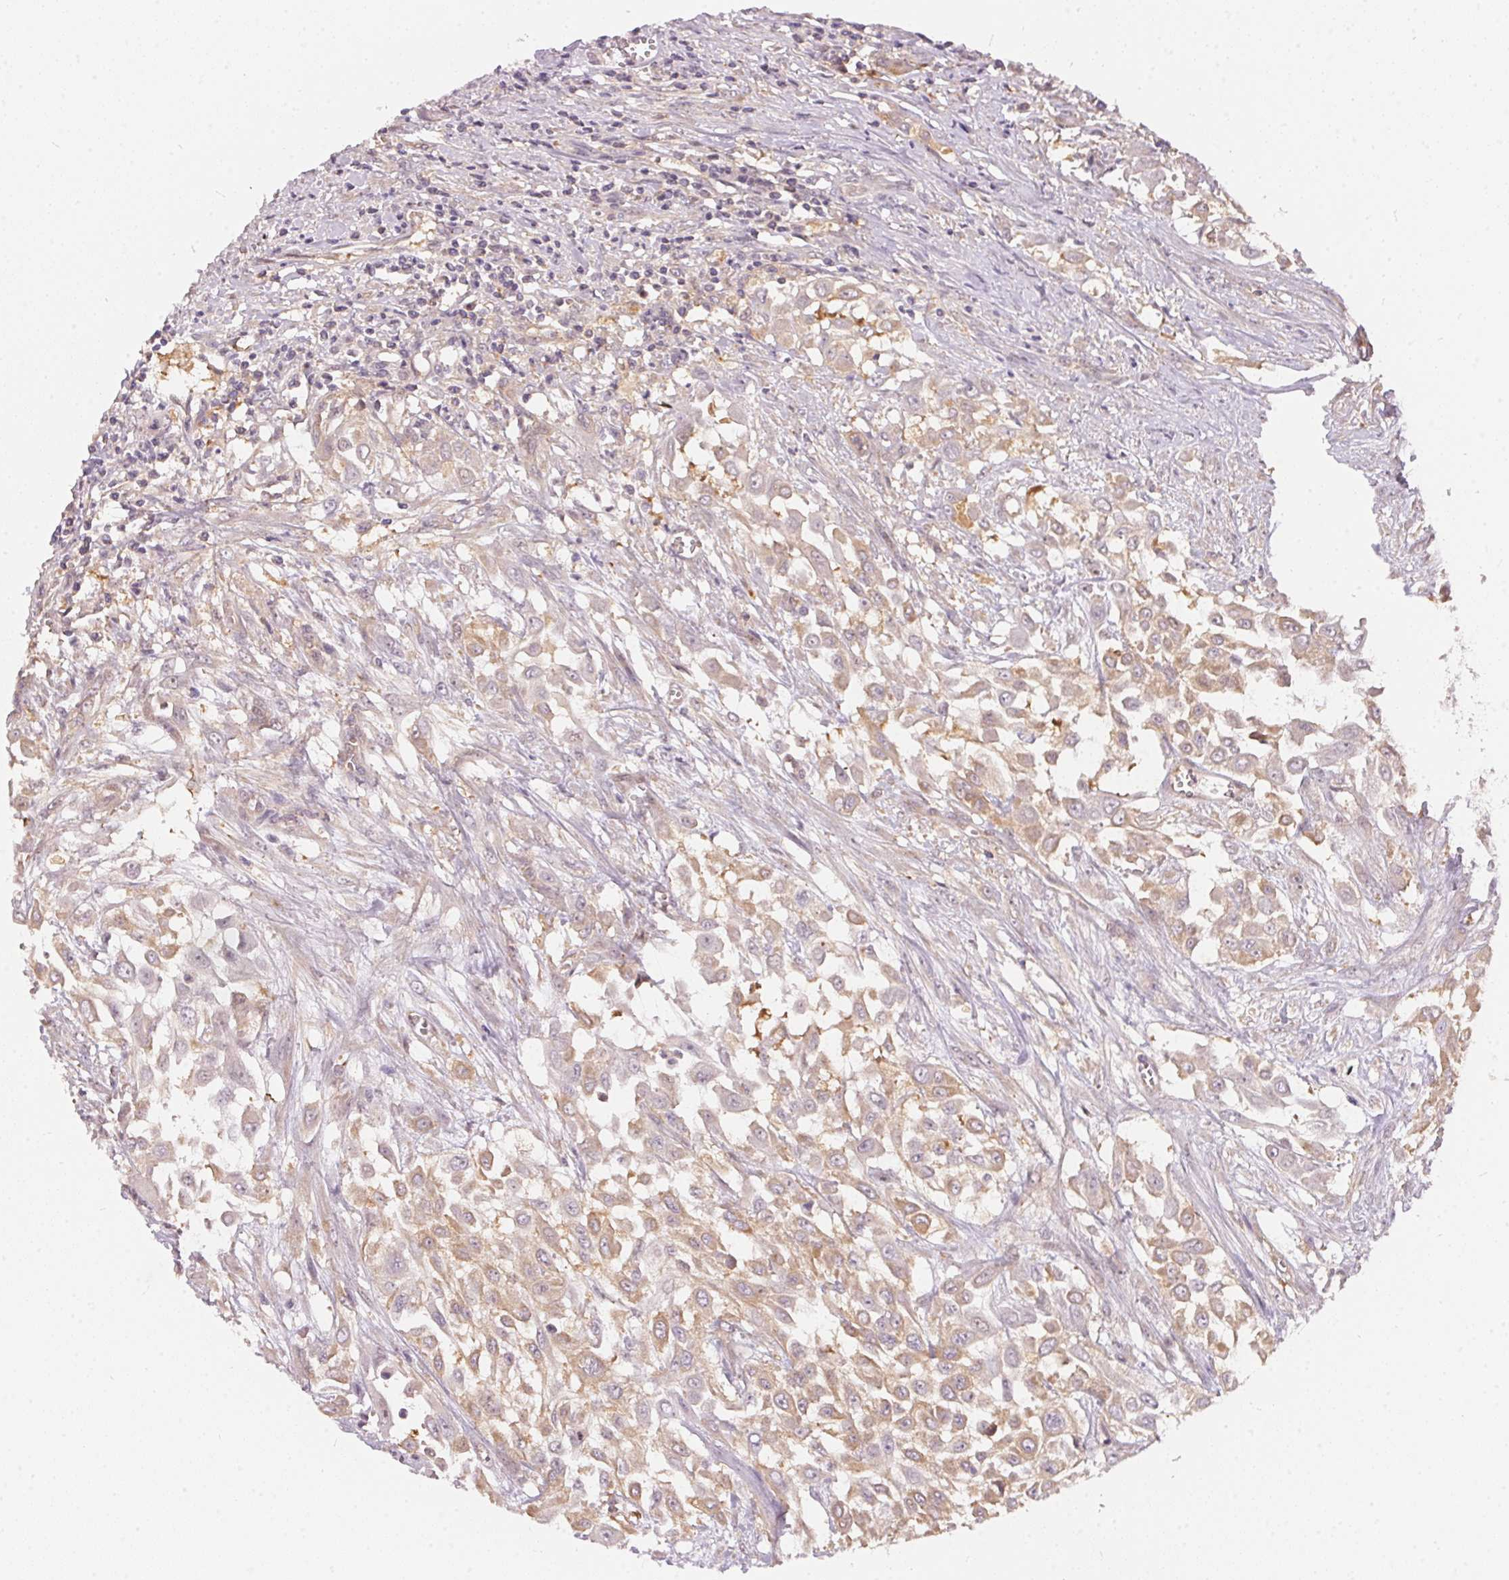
{"staining": {"intensity": "moderate", "quantity": "25%-75%", "location": "cytoplasmic/membranous"}, "tissue": "urothelial cancer", "cell_type": "Tumor cells", "image_type": "cancer", "snomed": [{"axis": "morphology", "description": "Urothelial carcinoma, High grade"}, {"axis": "topography", "description": "Urinary bladder"}], "caption": "This micrograph demonstrates urothelial carcinoma (high-grade) stained with IHC to label a protein in brown. The cytoplasmic/membranous of tumor cells show moderate positivity for the protein. Nuclei are counter-stained blue.", "gene": "BLMH", "patient": {"sex": "male", "age": 57}}